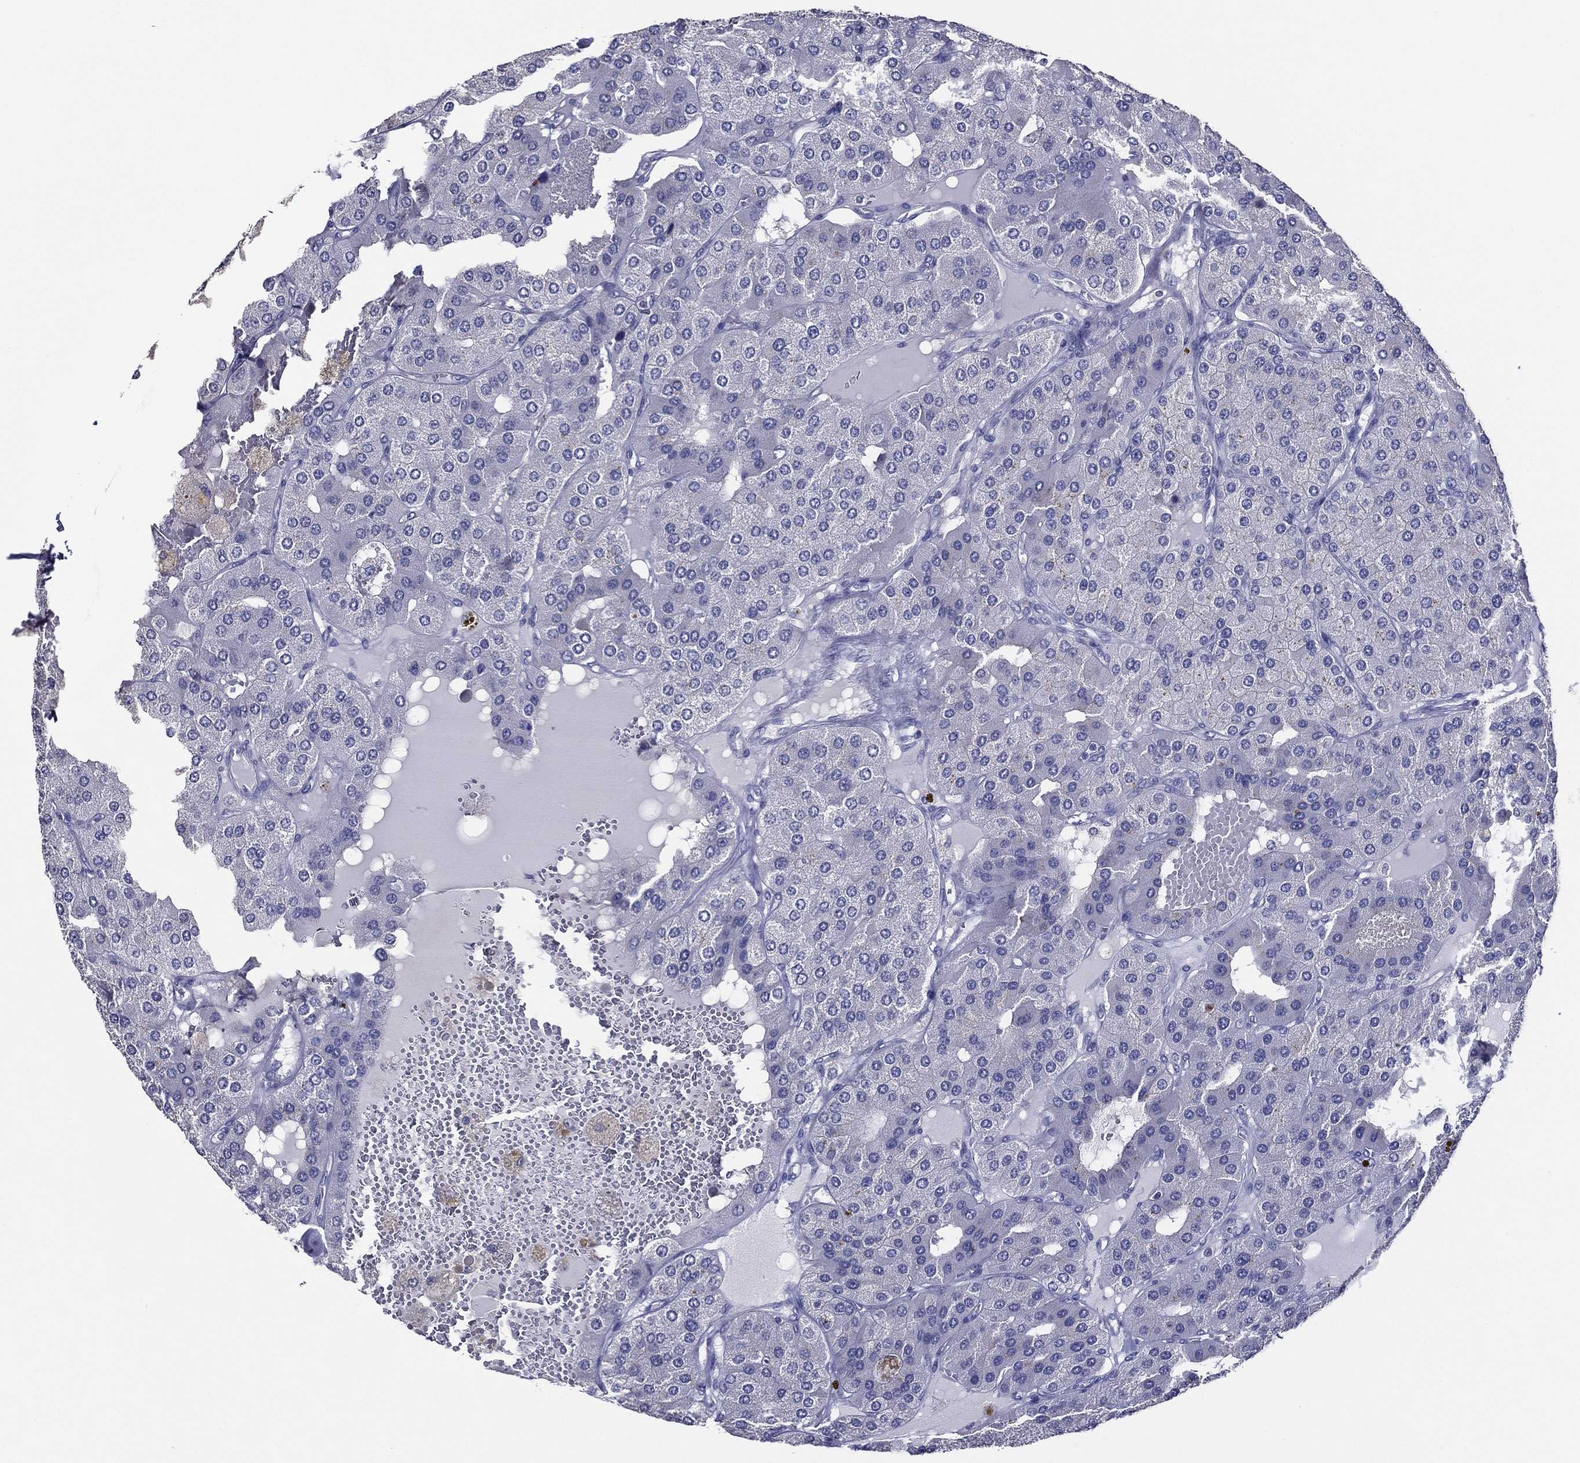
{"staining": {"intensity": "negative", "quantity": "none", "location": "none"}, "tissue": "parathyroid gland", "cell_type": "Glandular cells", "image_type": "normal", "snomed": [{"axis": "morphology", "description": "Normal tissue, NOS"}, {"axis": "morphology", "description": "Adenoma, NOS"}, {"axis": "topography", "description": "Parathyroid gland"}], "caption": "Histopathology image shows no protein positivity in glandular cells of benign parathyroid gland.", "gene": "TFAP2A", "patient": {"sex": "female", "age": 86}}